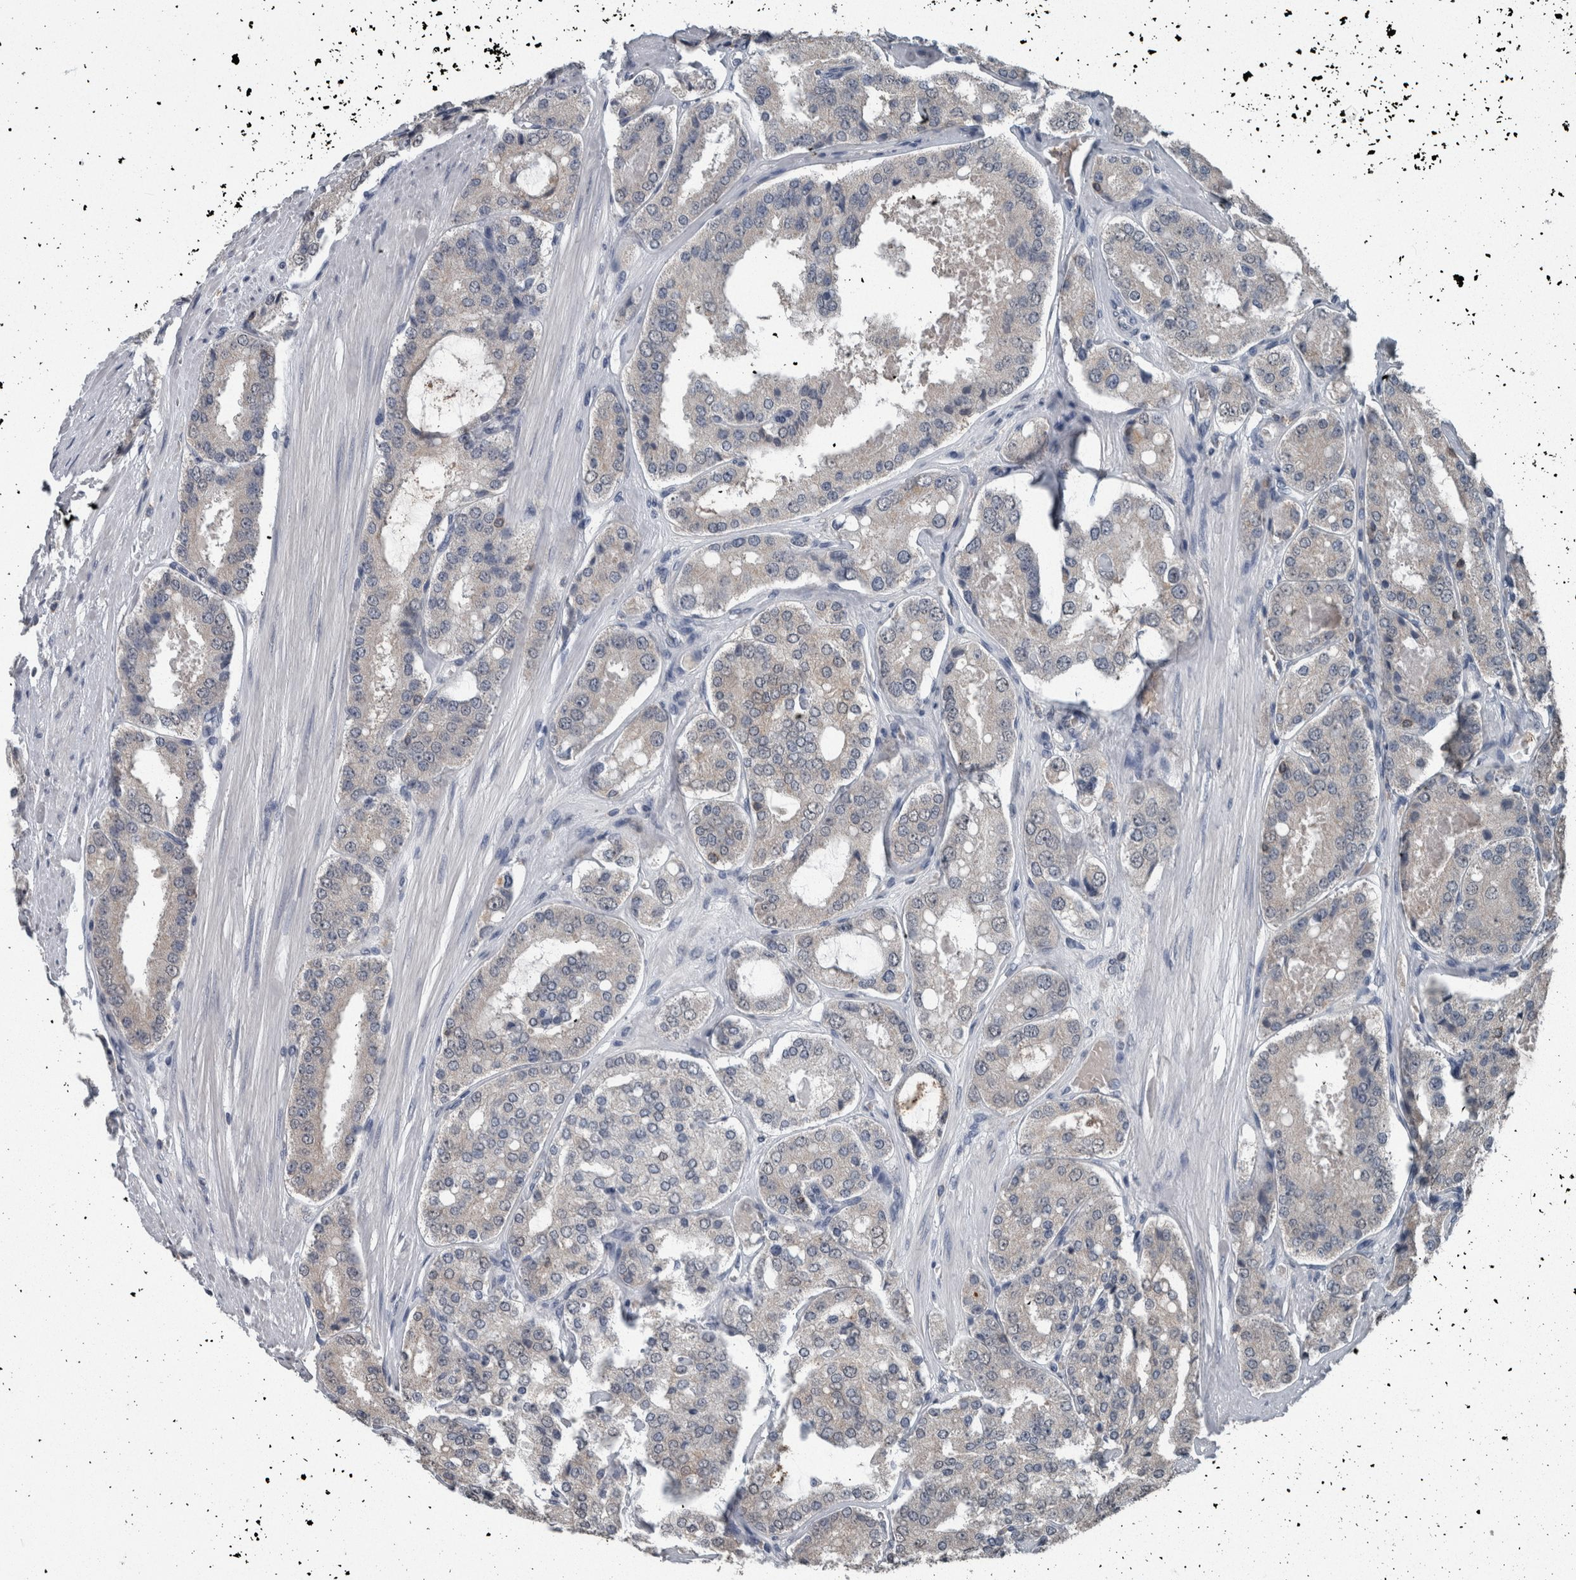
{"staining": {"intensity": "negative", "quantity": "none", "location": "none"}, "tissue": "prostate cancer", "cell_type": "Tumor cells", "image_type": "cancer", "snomed": [{"axis": "morphology", "description": "Adenocarcinoma, High grade"}, {"axis": "topography", "description": "Prostate"}], "caption": "IHC of human high-grade adenocarcinoma (prostate) displays no staining in tumor cells.", "gene": "MAFF", "patient": {"sex": "male", "age": 65}}